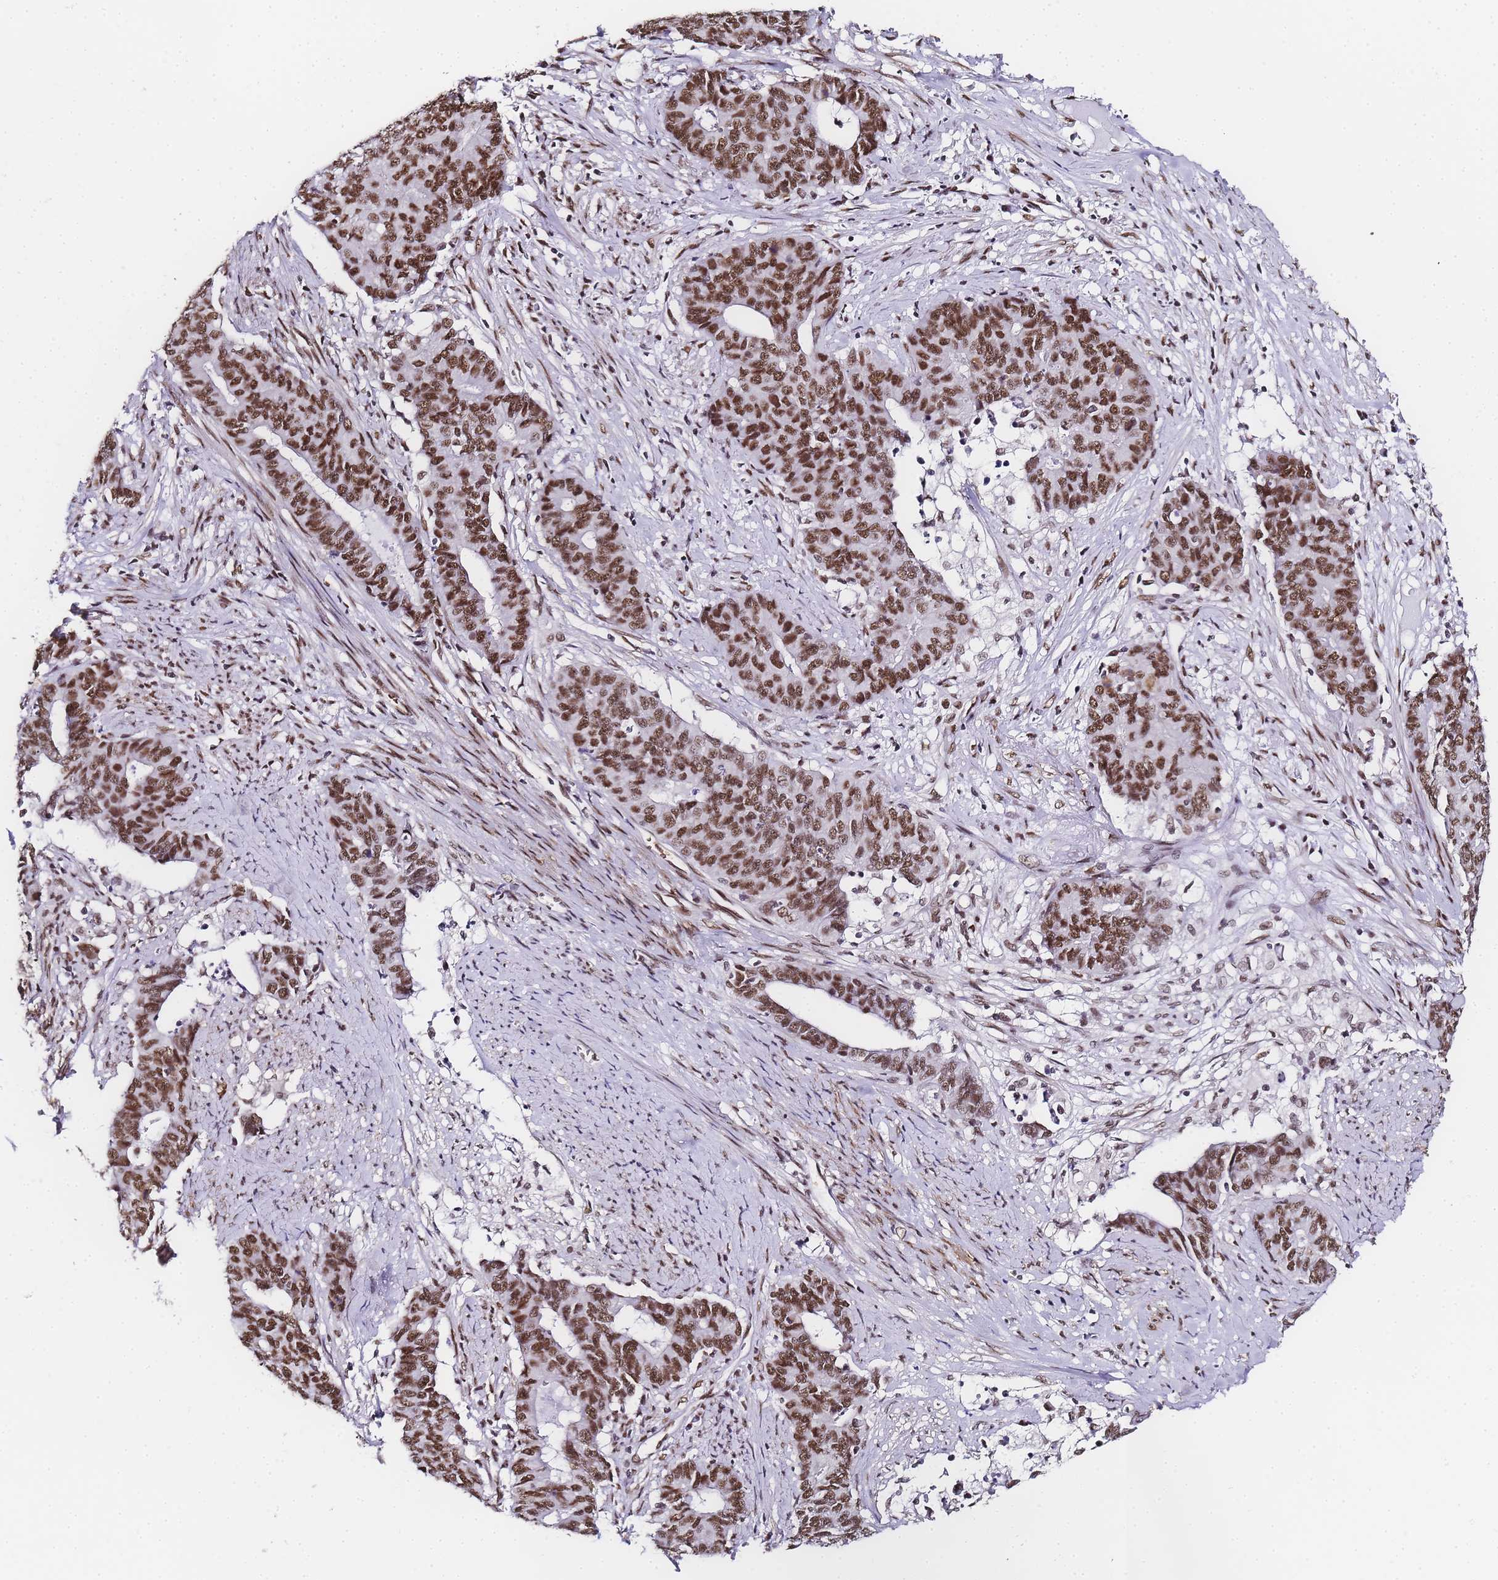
{"staining": {"intensity": "strong", "quantity": ">75%", "location": "nuclear"}, "tissue": "endometrial cancer", "cell_type": "Tumor cells", "image_type": "cancer", "snomed": [{"axis": "morphology", "description": "Adenocarcinoma, NOS"}, {"axis": "topography", "description": "Endometrium"}], "caption": "Brown immunohistochemical staining in adenocarcinoma (endometrial) exhibits strong nuclear expression in about >75% of tumor cells.", "gene": "POLR1A", "patient": {"sex": "female", "age": 59}}